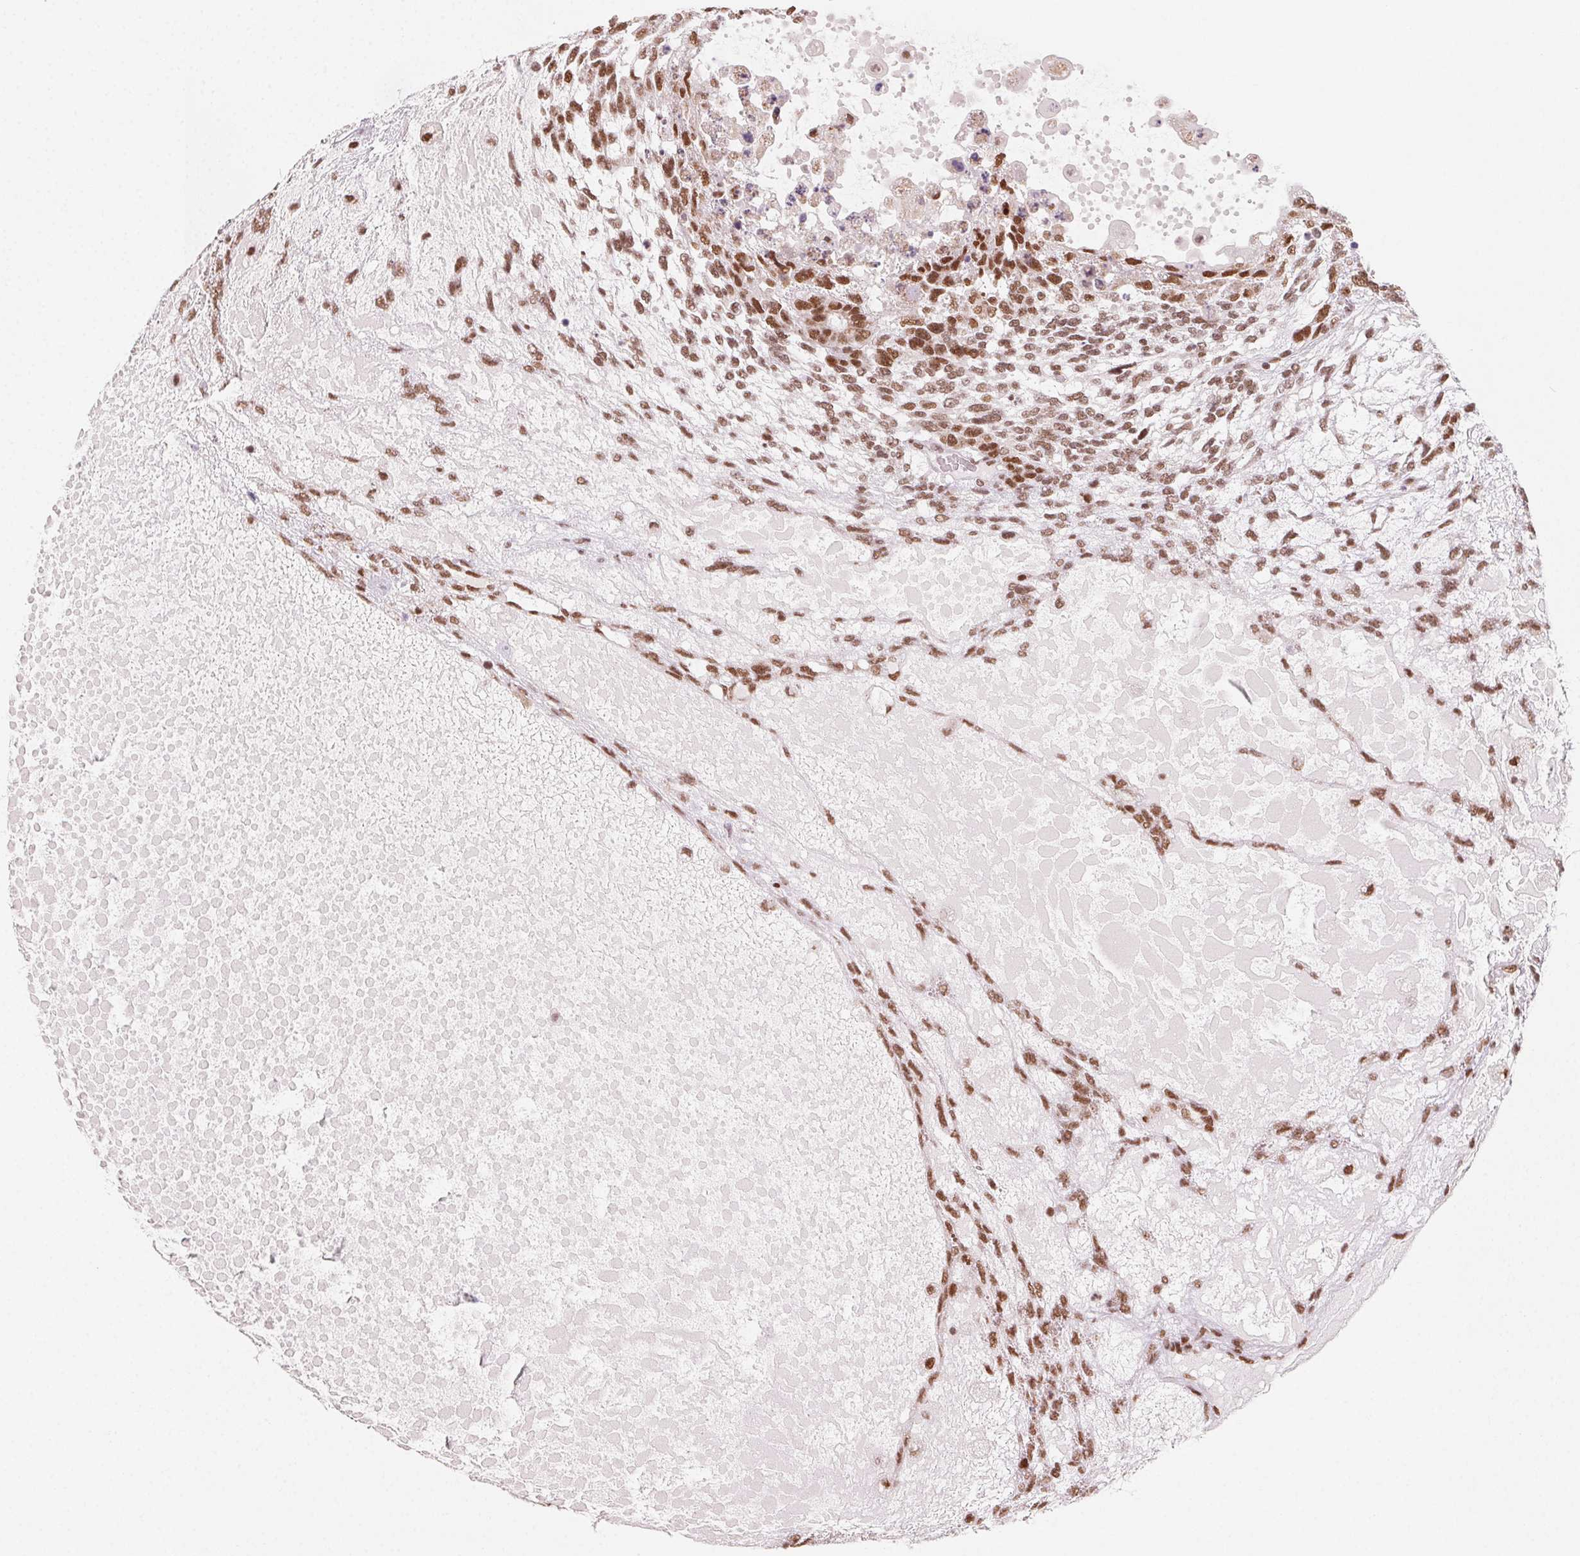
{"staining": {"intensity": "moderate", "quantity": ">75%", "location": "nuclear"}, "tissue": "testis cancer", "cell_type": "Tumor cells", "image_type": "cancer", "snomed": [{"axis": "morphology", "description": "Carcinoma, Embryonal, NOS"}, {"axis": "topography", "description": "Testis"}], "caption": "Testis cancer was stained to show a protein in brown. There is medium levels of moderate nuclear expression in approximately >75% of tumor cells.", "gene": "TOPORS", "patient": {"sex": "male", "age": 23}}